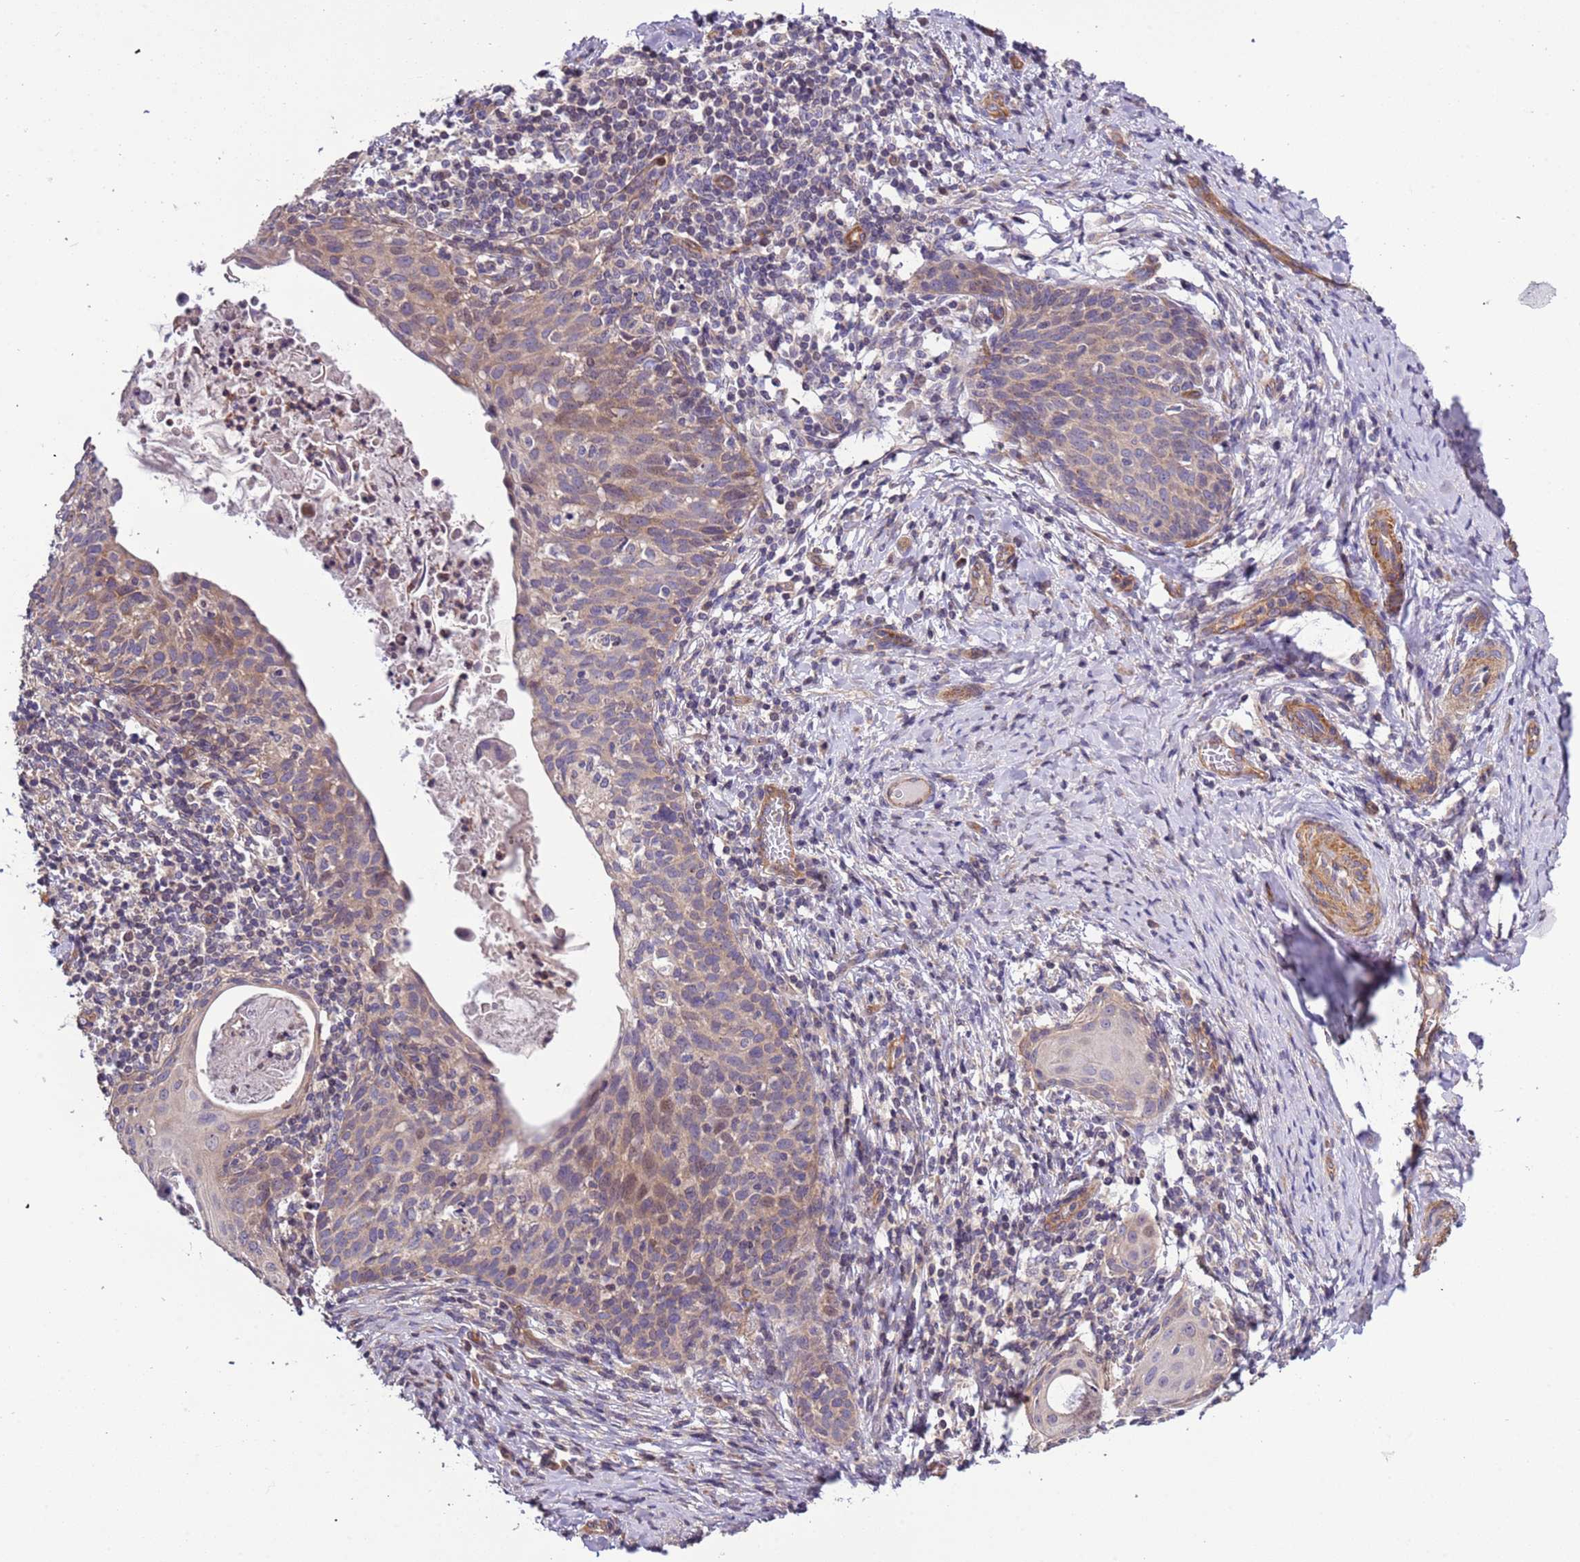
{"staining": {"intensity": "weak", "quantity": "25%-75%", "location": "cytoplasmic/membranous"}, "tissue": "cervical cancer", "cell_type": "Tumor cells", "image_type": "cancer", "snomed": [{"axis": "morphology", "description": "Squamous cell carcinoma, NOS"}, {"axis": "topography", "description": "Cervix"}], "caption": "The immunohistochemical stain highlights weak cytoplasmic/membranous positivity in tumor cells of squamous cell carcinoma (cervical) tissue.", "gene": "LAMB4", "patient": {"sex": "female", "age": 52}}